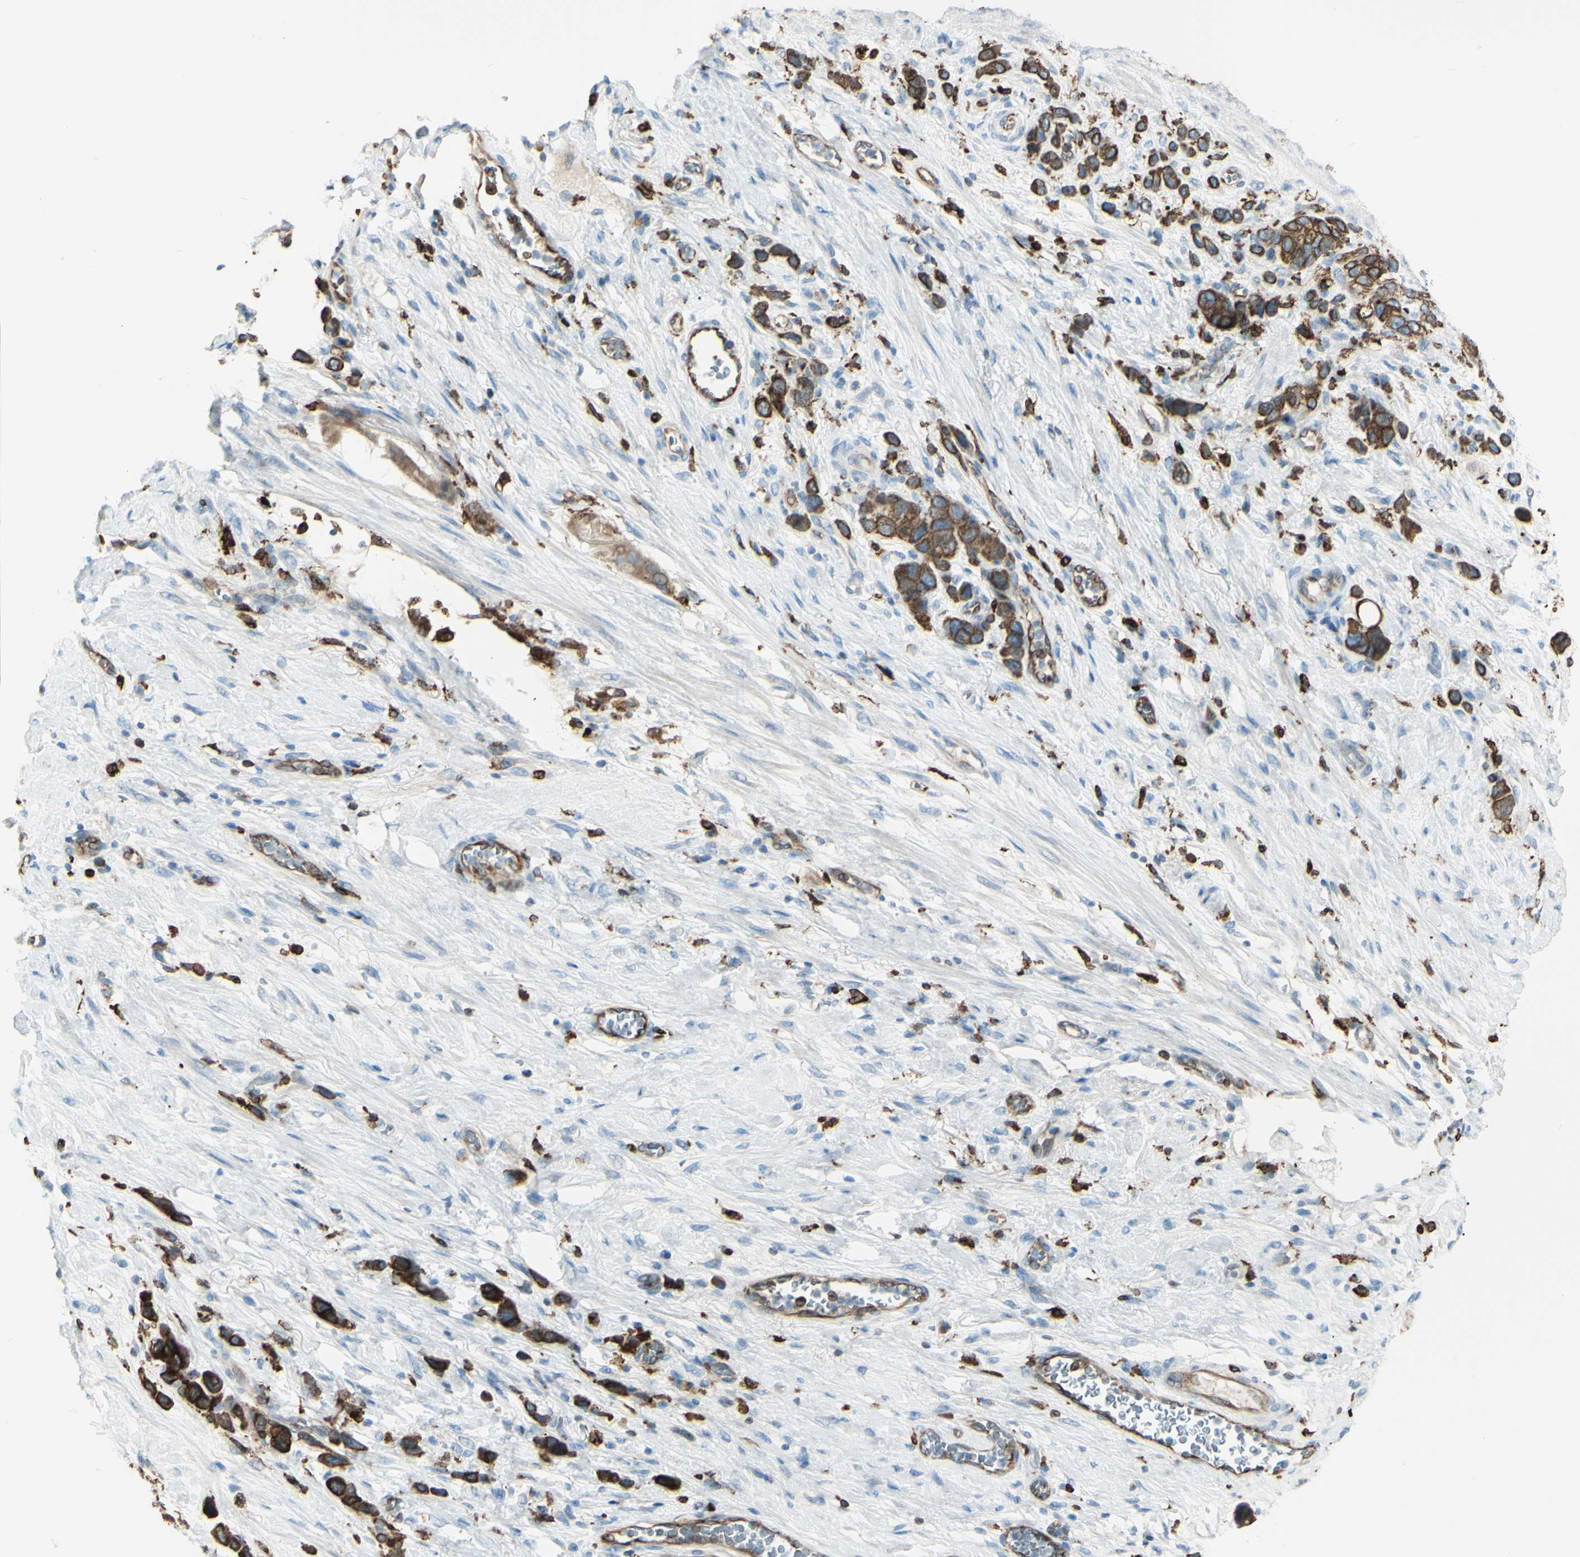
{"staining": {"intensity": "strong", "quantity": ">75%", "location": "cytoplasmic/membranous"}, "tissue": "stomach cancer", "cell_type": "Tumor cells", "image_type": "cancer", "snomed": [{"axis": "morphology", "description": "Adenocarcinoma, NOS"}, {"axis": "morphology", "description": "Adenocarcinoma, High grade"}, {"axis": "topography", "description": "Stomach, upper"}, {"axis": "topography", "description": "Stomach, lower"}], "caption": "High-power microscopy captured an IHC micrograph of stomach cancer (adenocarcinoma), revealing strong cytoplasmic/membranous staining in about >75% of tumor cells.", "gene": "CD74", "patient": {"sex": "female", "age": 65}}